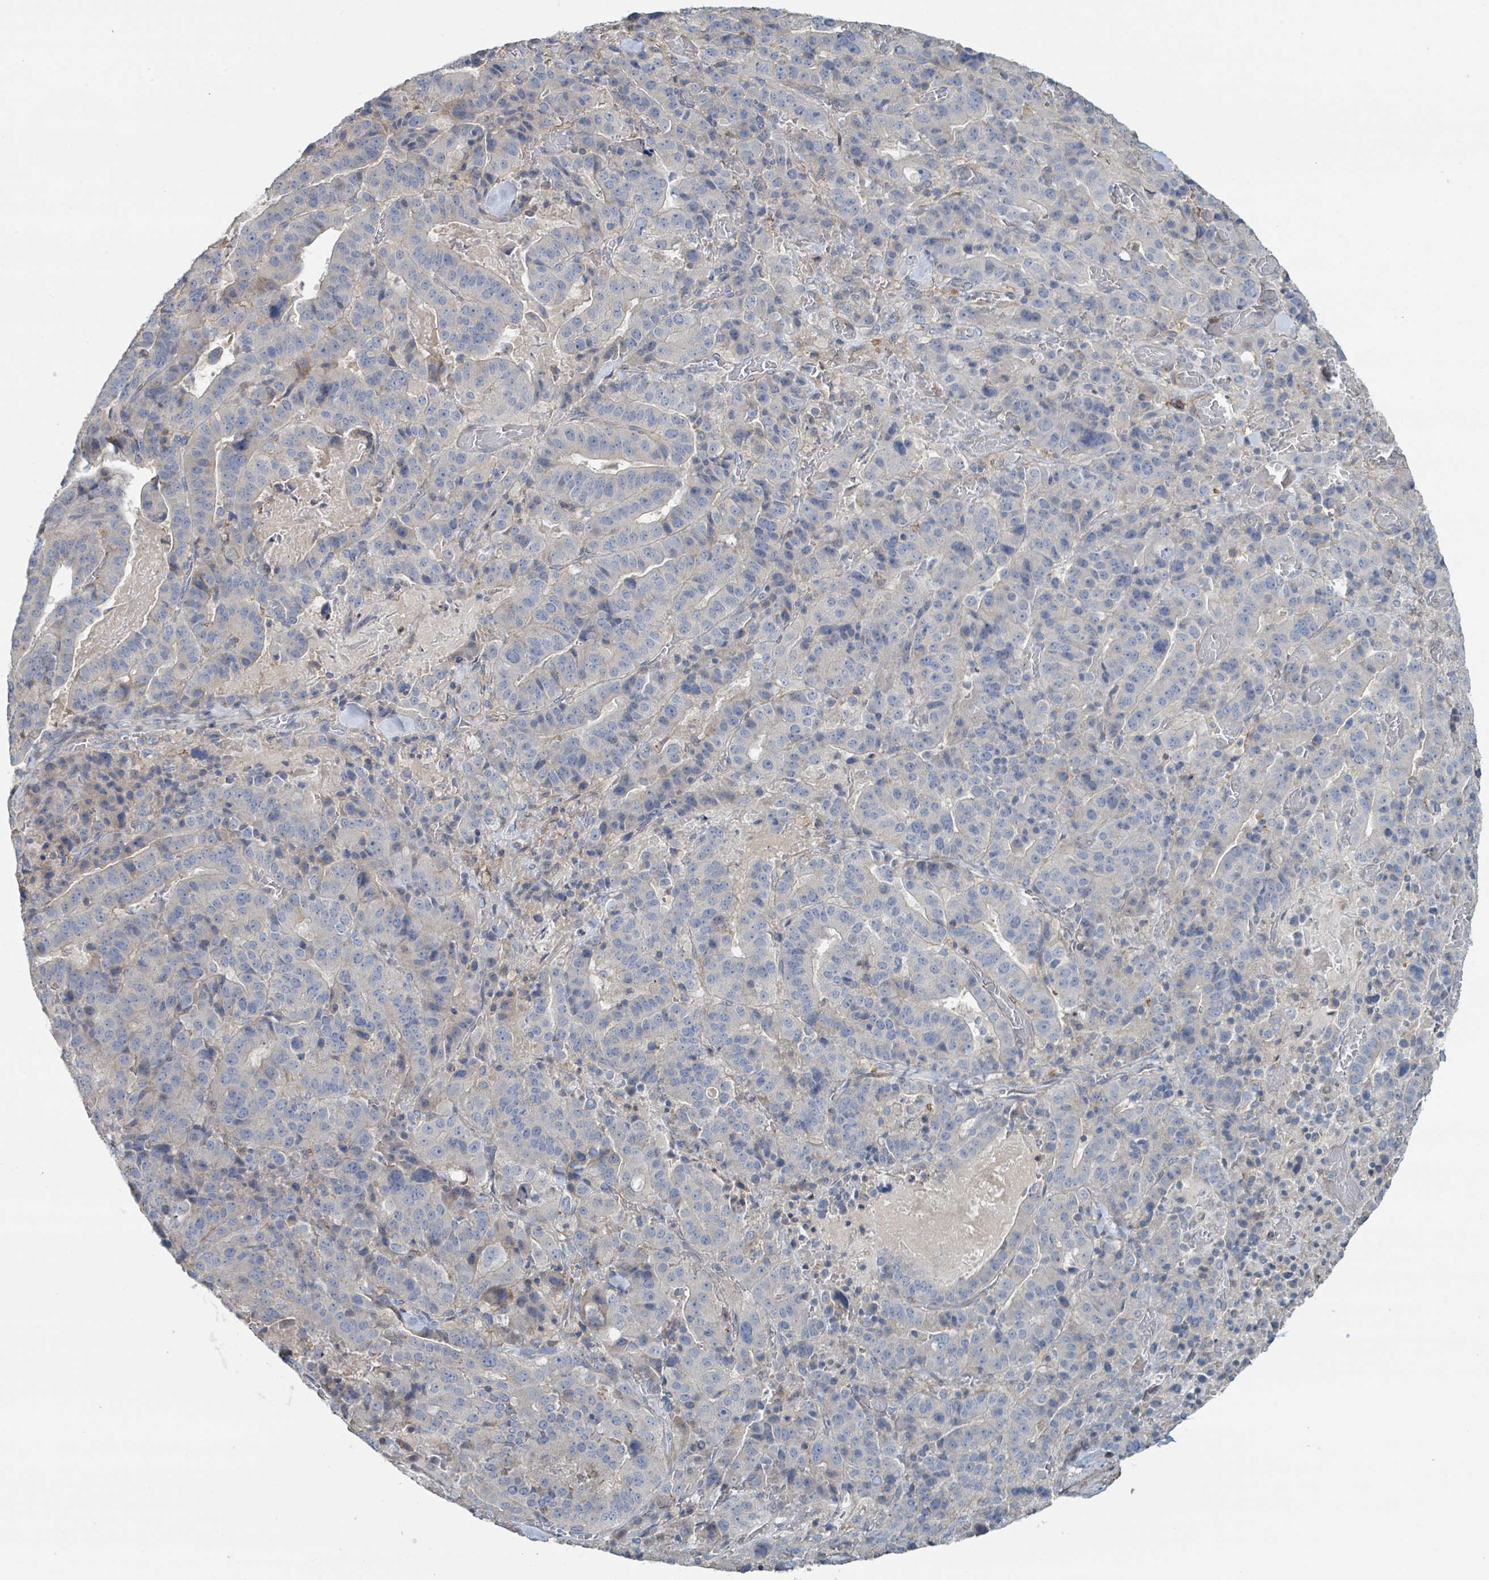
{"staining": {"intensity": "negative", "quantity": "none", "location": "none"}, "tissue": "stomach cancer", "cell_type": "Tumor cells", "image_type": "cancer", "snomed": [{"axis": "morphology", "description": "Adenocarcinoma, NOS"}, {"axis": "topography", "description": "Stomach"}], "caption": "An IHC histopathology image of stomach cancer (adenocarcinoma) is shown. There is no staining in tumor cells of stomach cancer (adenocarcinoma).", "gene": "LRRC42", "patient": {"sex": "male", "age": 48}}